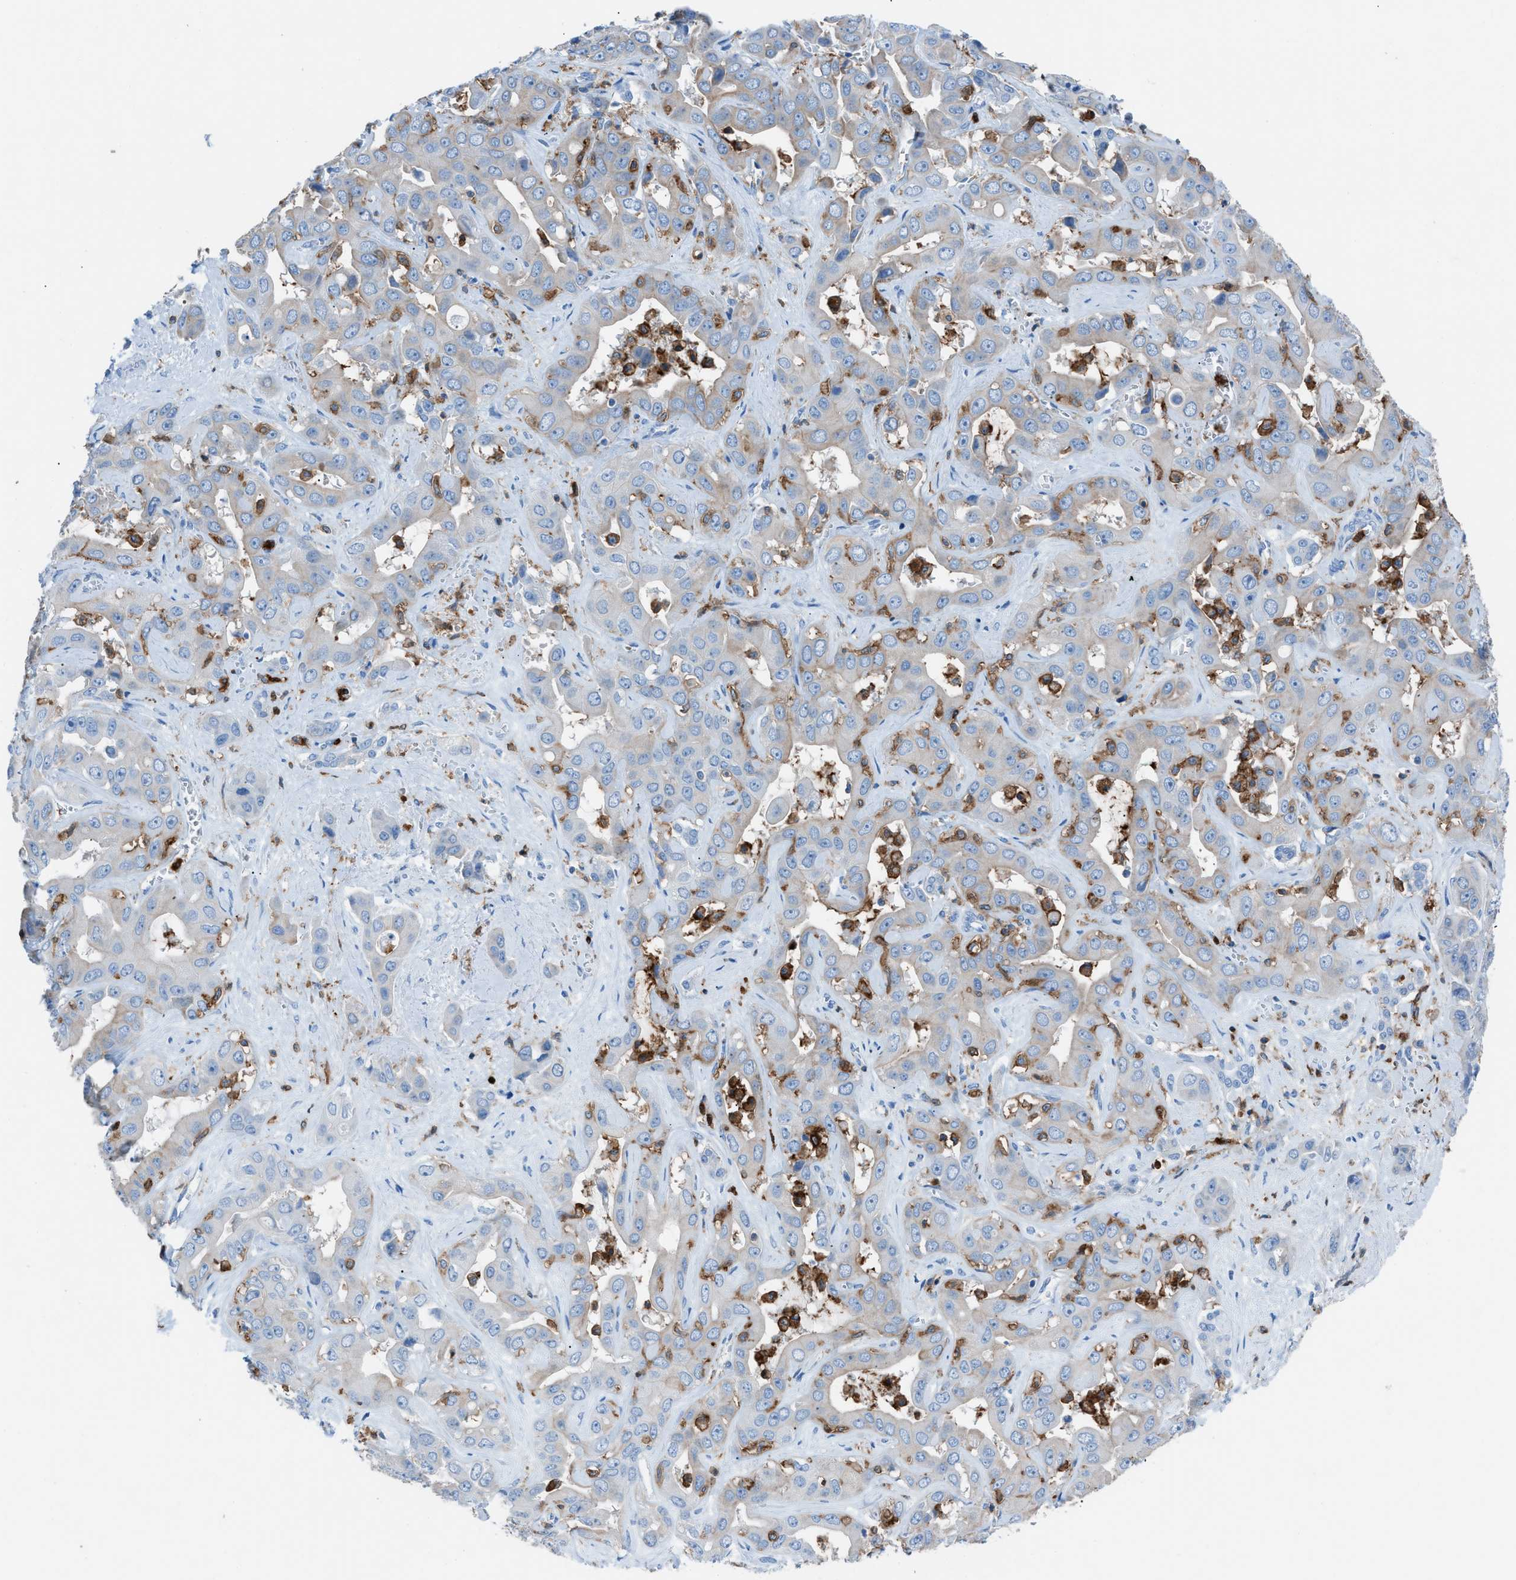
{"staining": {"intensity": "weak", "quantity": "25%-75%", "location": "cytoplasmic/membranous"}, "tissue": "liver cancer", "cell_type": "Tumor cells", "image_type": "cancer", "snomed": [{"axis": "morphology", "description": "Cholangiocarcinoma"}, {"axis": "topography", "description": "Liver"}], "caption": "Immunohistochemistry (IHC) image of human cholangiocarcinoma (liver) stained for a protein (brown), which displays low levels of weak cytoplasmic/membranous expression in approximately 25%-75% of tumor cells.", "gene": "ITGB2", "patient": {"sex": "female", "age": 52}}